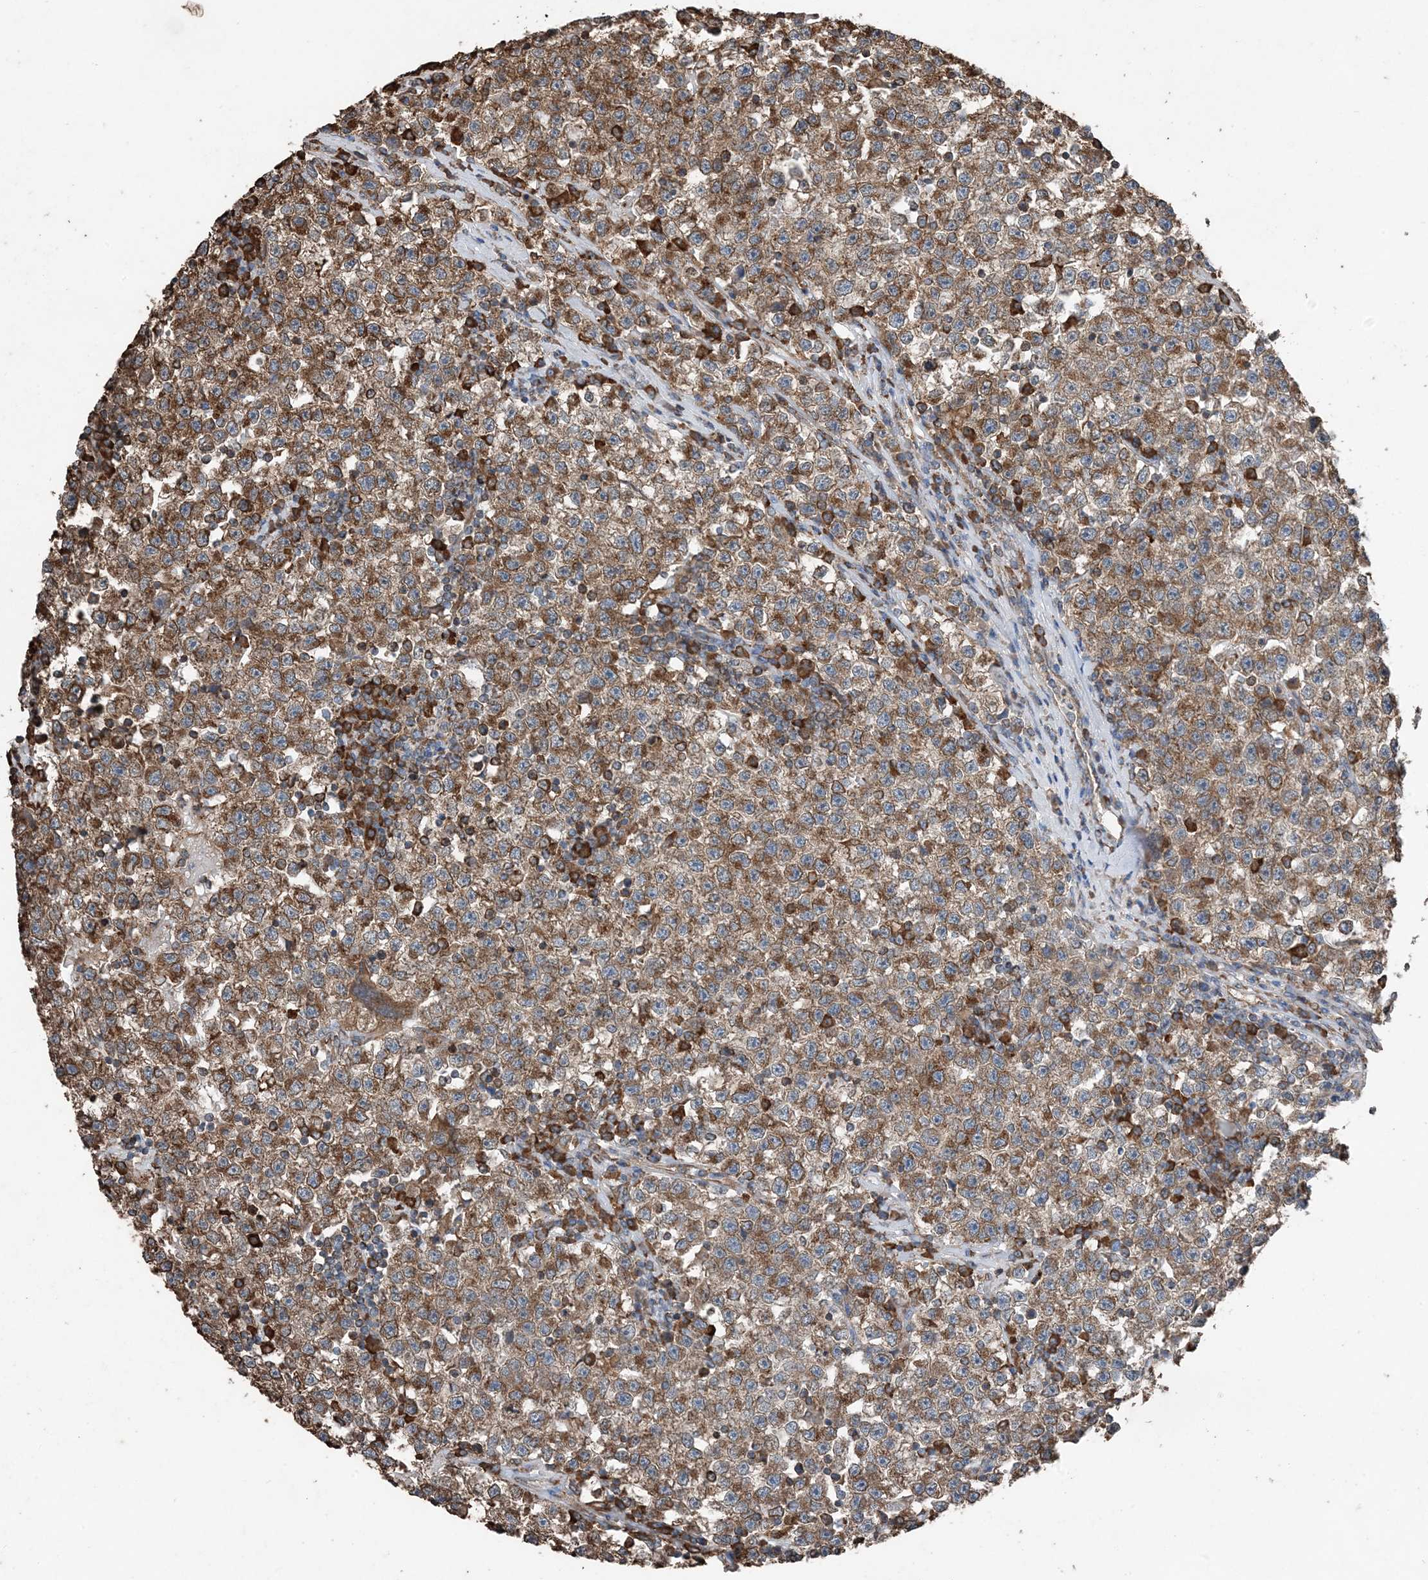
{"staining": {"intensity": "moderate", "quantity": ">75%", "location": "cytoplasmic/membranous"}, "tissue": "testis cancer", "cell_type": "Tumor cells", "image_type": "cancer", "snomed": [{"axis": "morphology", "description": "Seminoma, NOS"}, {"axis": "topography", "description": "Testis"}], "caption": "Brown immunohistochemical staining in testis cancer (seminoma) displays moderate cytoplasmic/membranous staining in about >75% of tumor cells.", "gene": "PDIA6", "patient": {"sex": "male", "age": 22}}